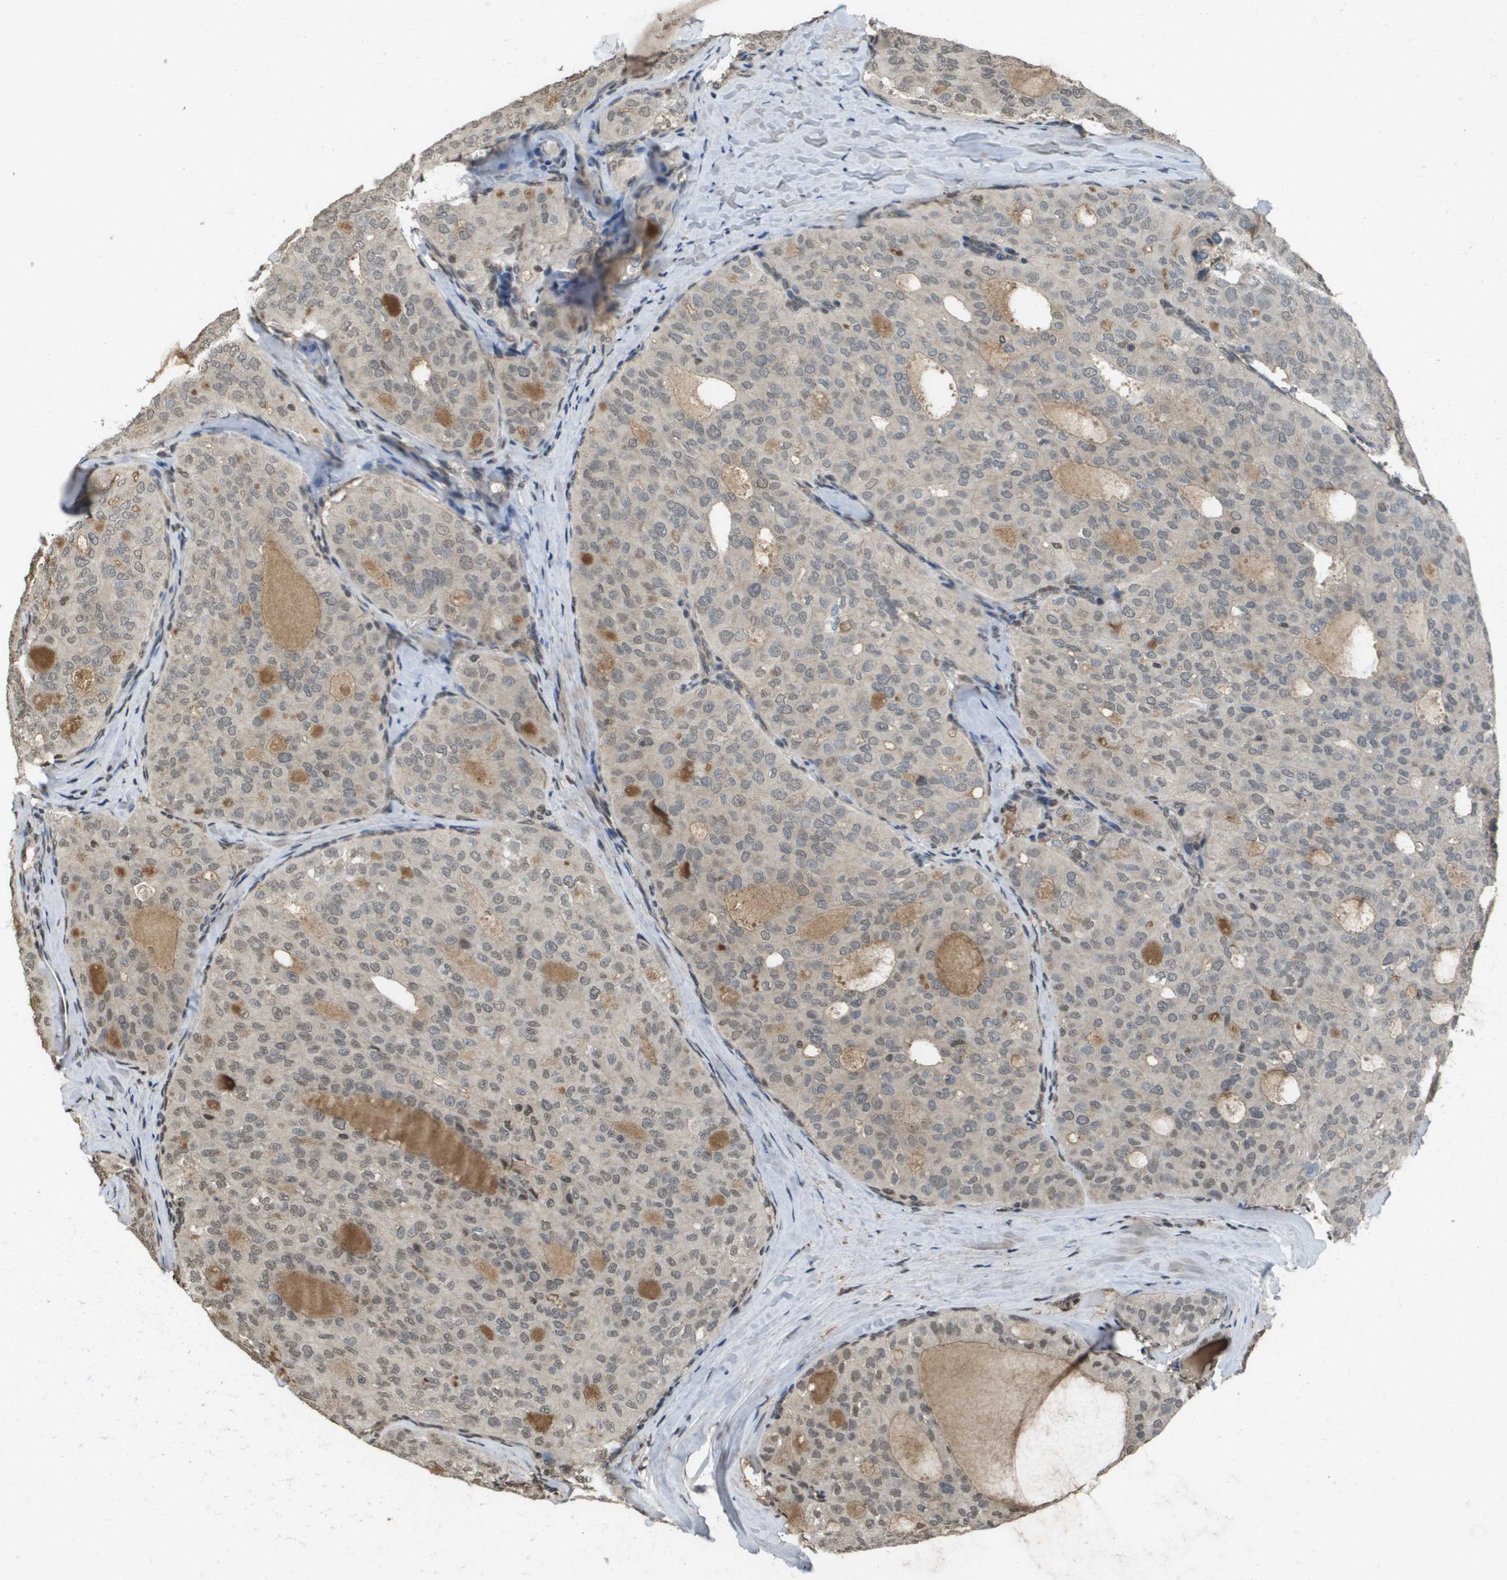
{"staining": {"intensity": "weak", "quantity": "<25%", "location": "nuclear"}, "tissue": "thyroid cancer", "cell_type": "Tumor cells", "image_type": "cancer", "snomed": [{"axis": "morphology", "description": "Follicular adenoma carcinoma, NOS"}, {"axis": "topography", "description": "Thyroid gland"}], "caption": "Tumor cells are negative for protein expression in human thyroid cancer (follicular adenoma carcinoma).", "gene": "NDRG2", "patient": {"sex": "male", "age": 75}}